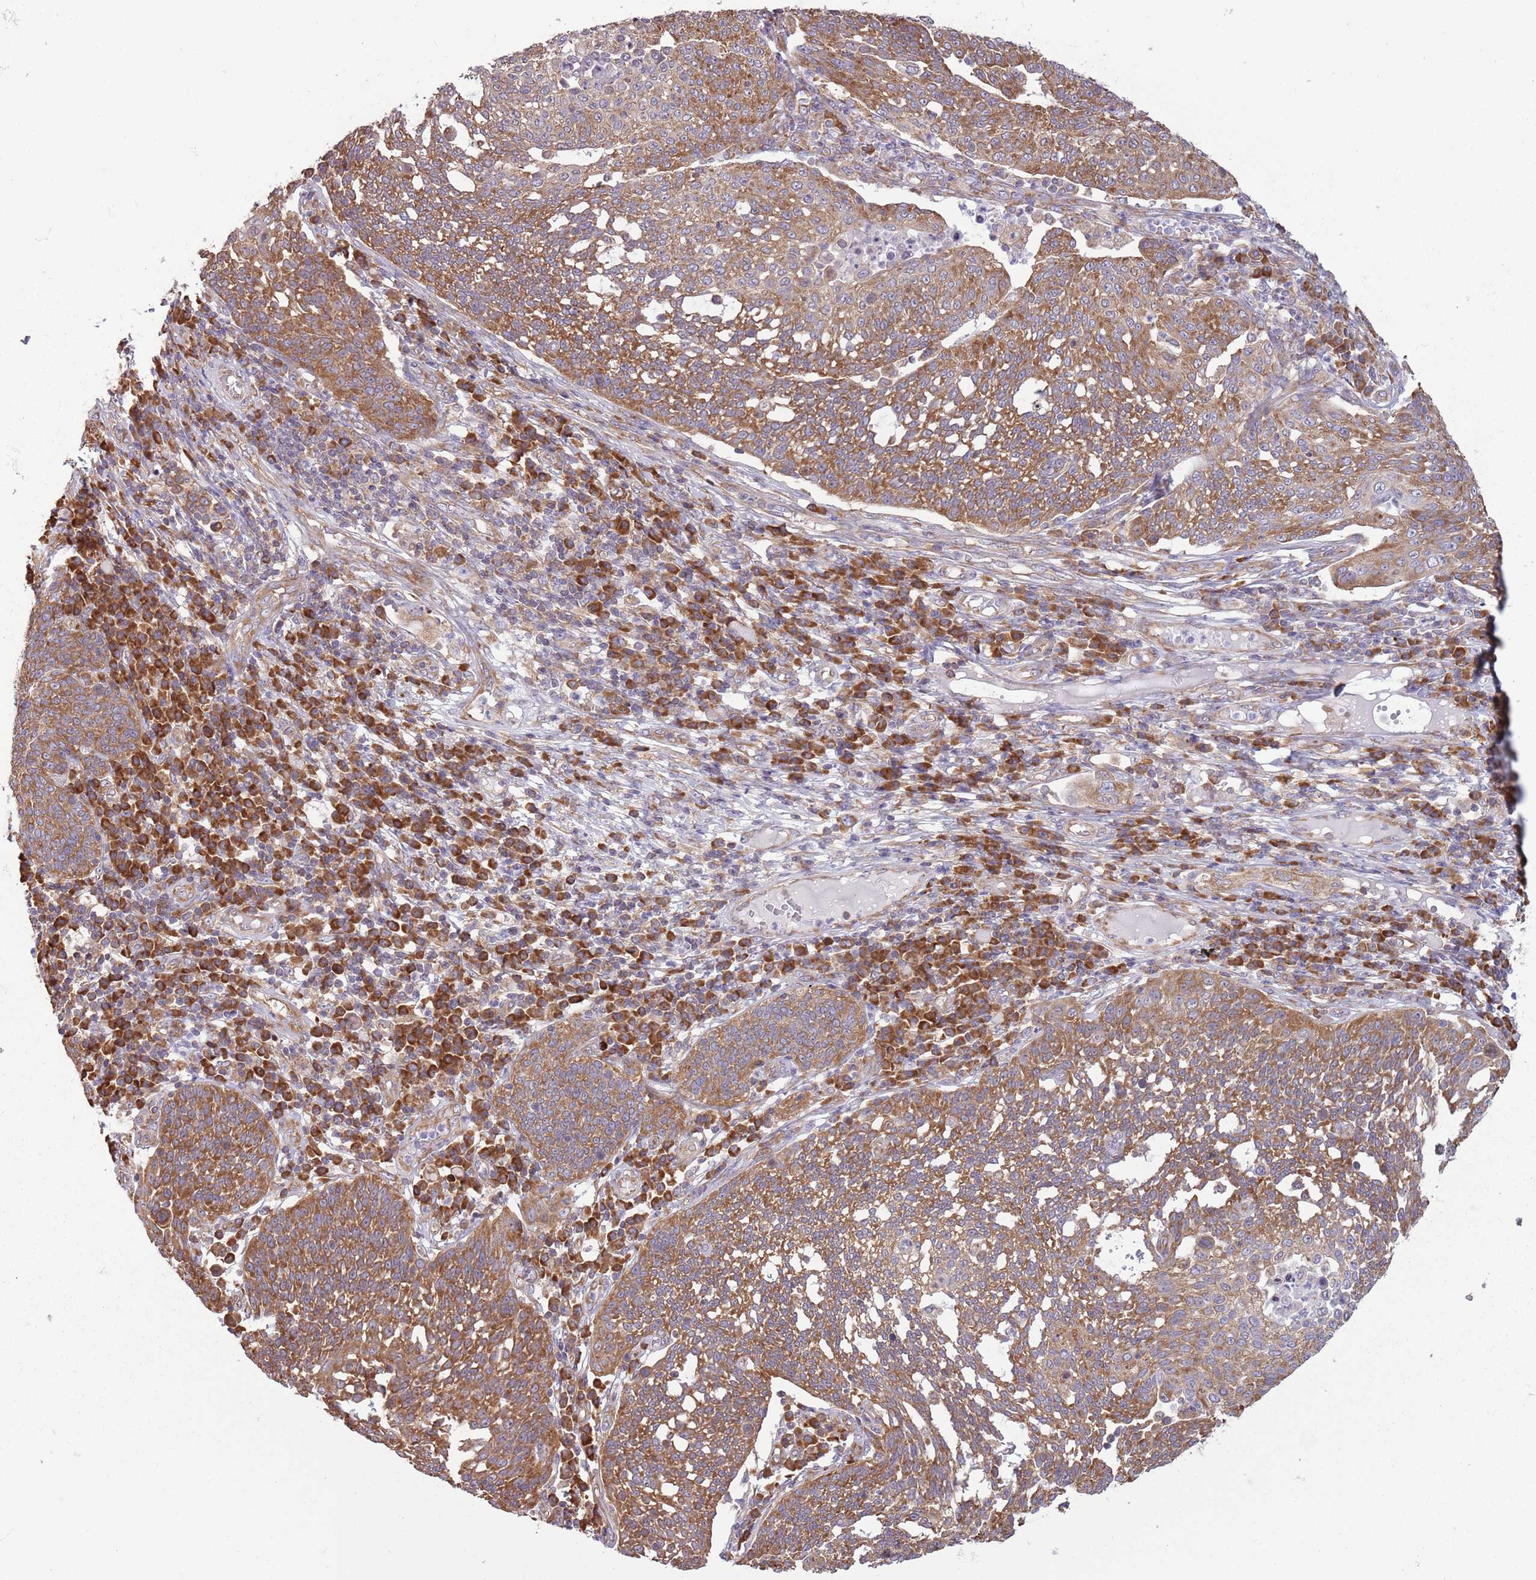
{"staining": {"intensity": "moderate", "quantity": ">75%", "location": "cytoplasmic/membranous"}, "tissue": "cervical cancer", "cell_type": "Tumor cells", "image_type": "cancer", "snomed": [{"axis": "morphology", "description": "Squamous cell carcinoma, NOS"}, {"axis": "topography", "description": "Cervix"}], "caption": "The immunohistochemical stain labels moderate cytoplasmic/membranous positivity in tumor cells of cervical cancer tissue.", "gene": "RPL17-C18orf32", "patient": {"sex": "female", "age": 34}}